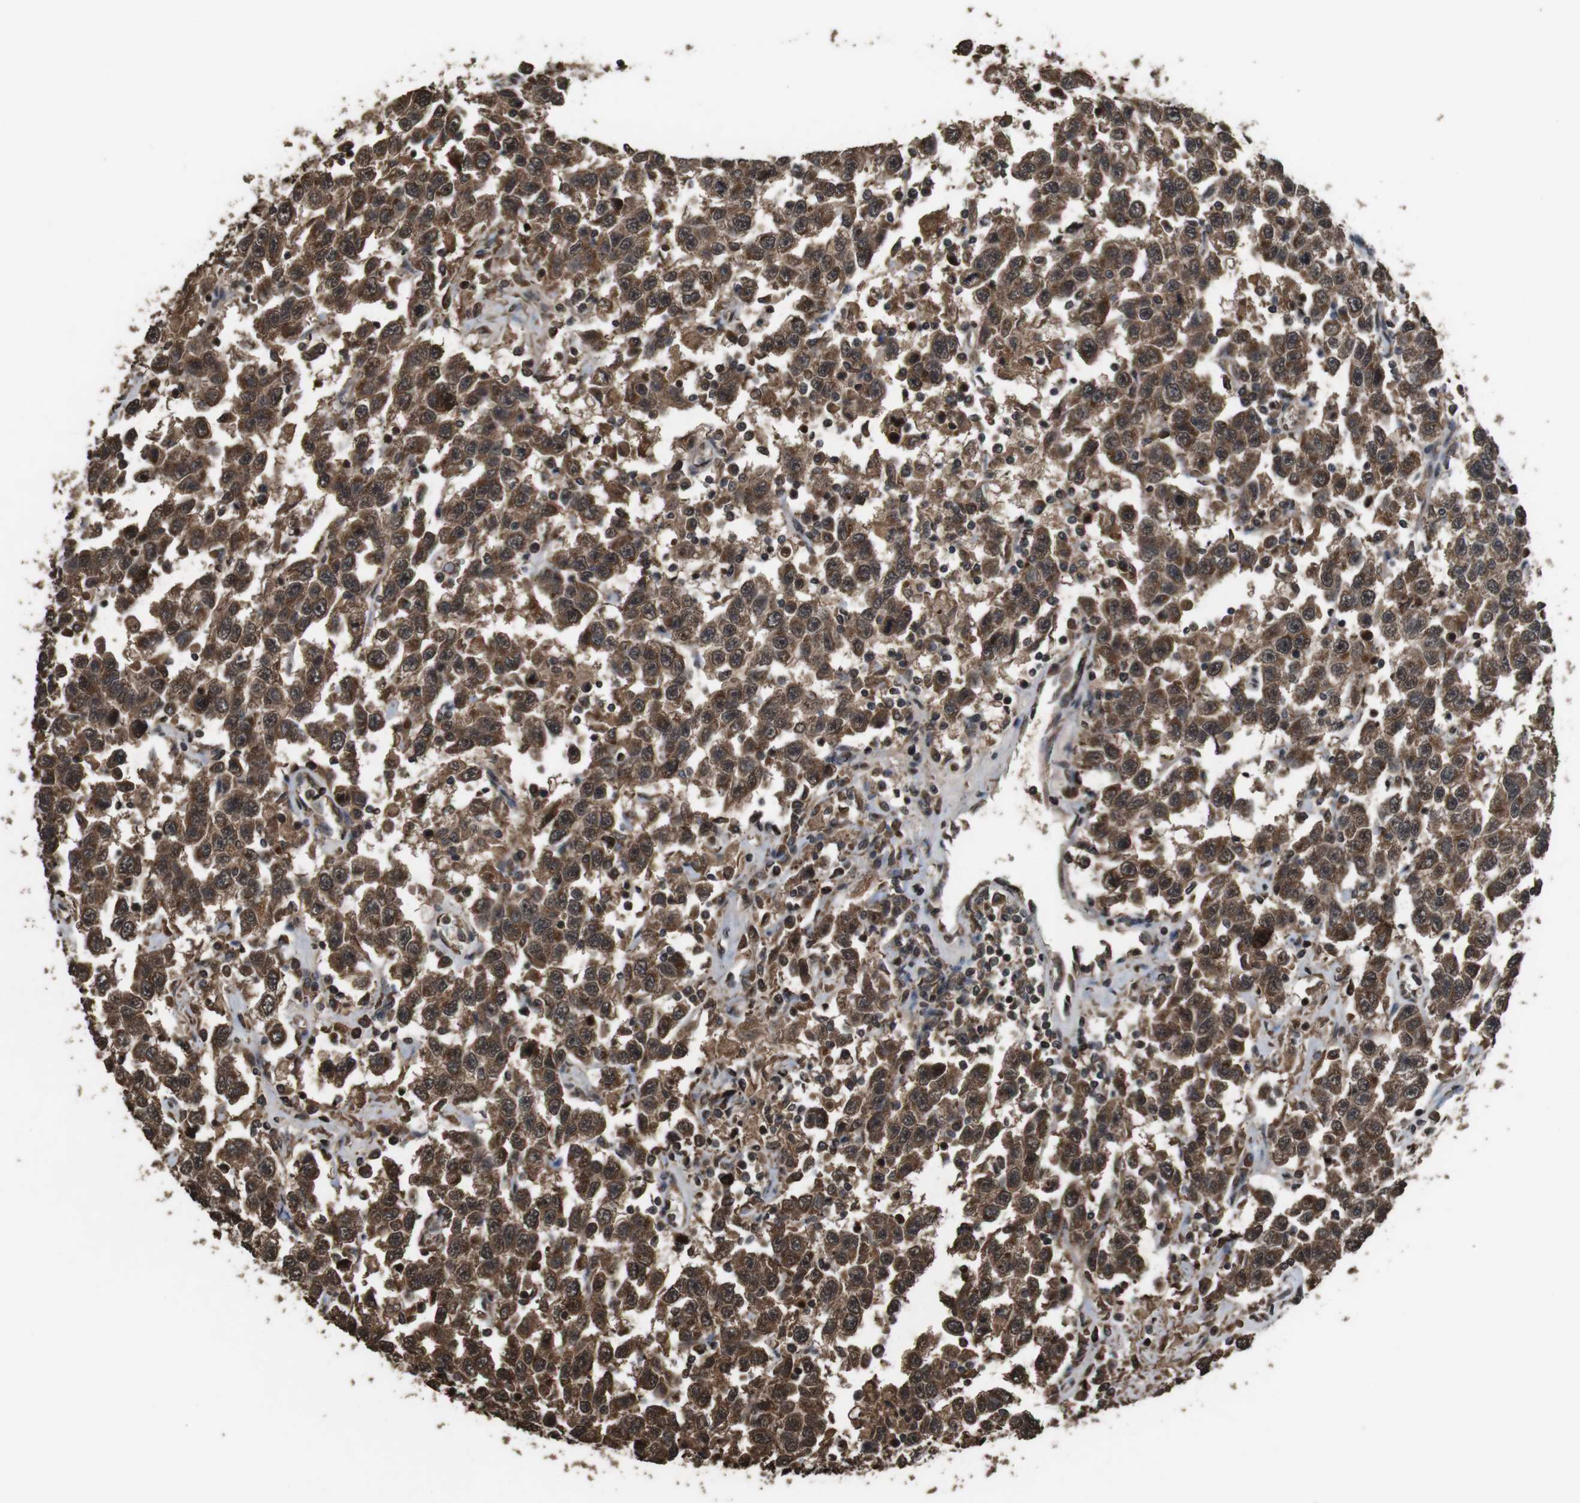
{"staining": {"intensity": "strong", "quantity": ">75%", "location": "cytoplasmic/membranous"}, "tissue": "testis cancer", "cell_type": "Tumor cells", "image_type": "cancer", "snomed": [{"axis": "morphology", "description": "Seminoma, NOS"}, {"axis": "topography", "description": "Testis"}], "caption": "Testis cancer (seminoma) stained with DAB (3,3'-diaminobenzidine) immunohistochemistry (IHC) demonstrates high levels of strong cytoplasmic/membranous positivity in approximately >75% of tumor cells.", "gene": "RRAS2", "patient": {"sex": "male", "age": 41}}